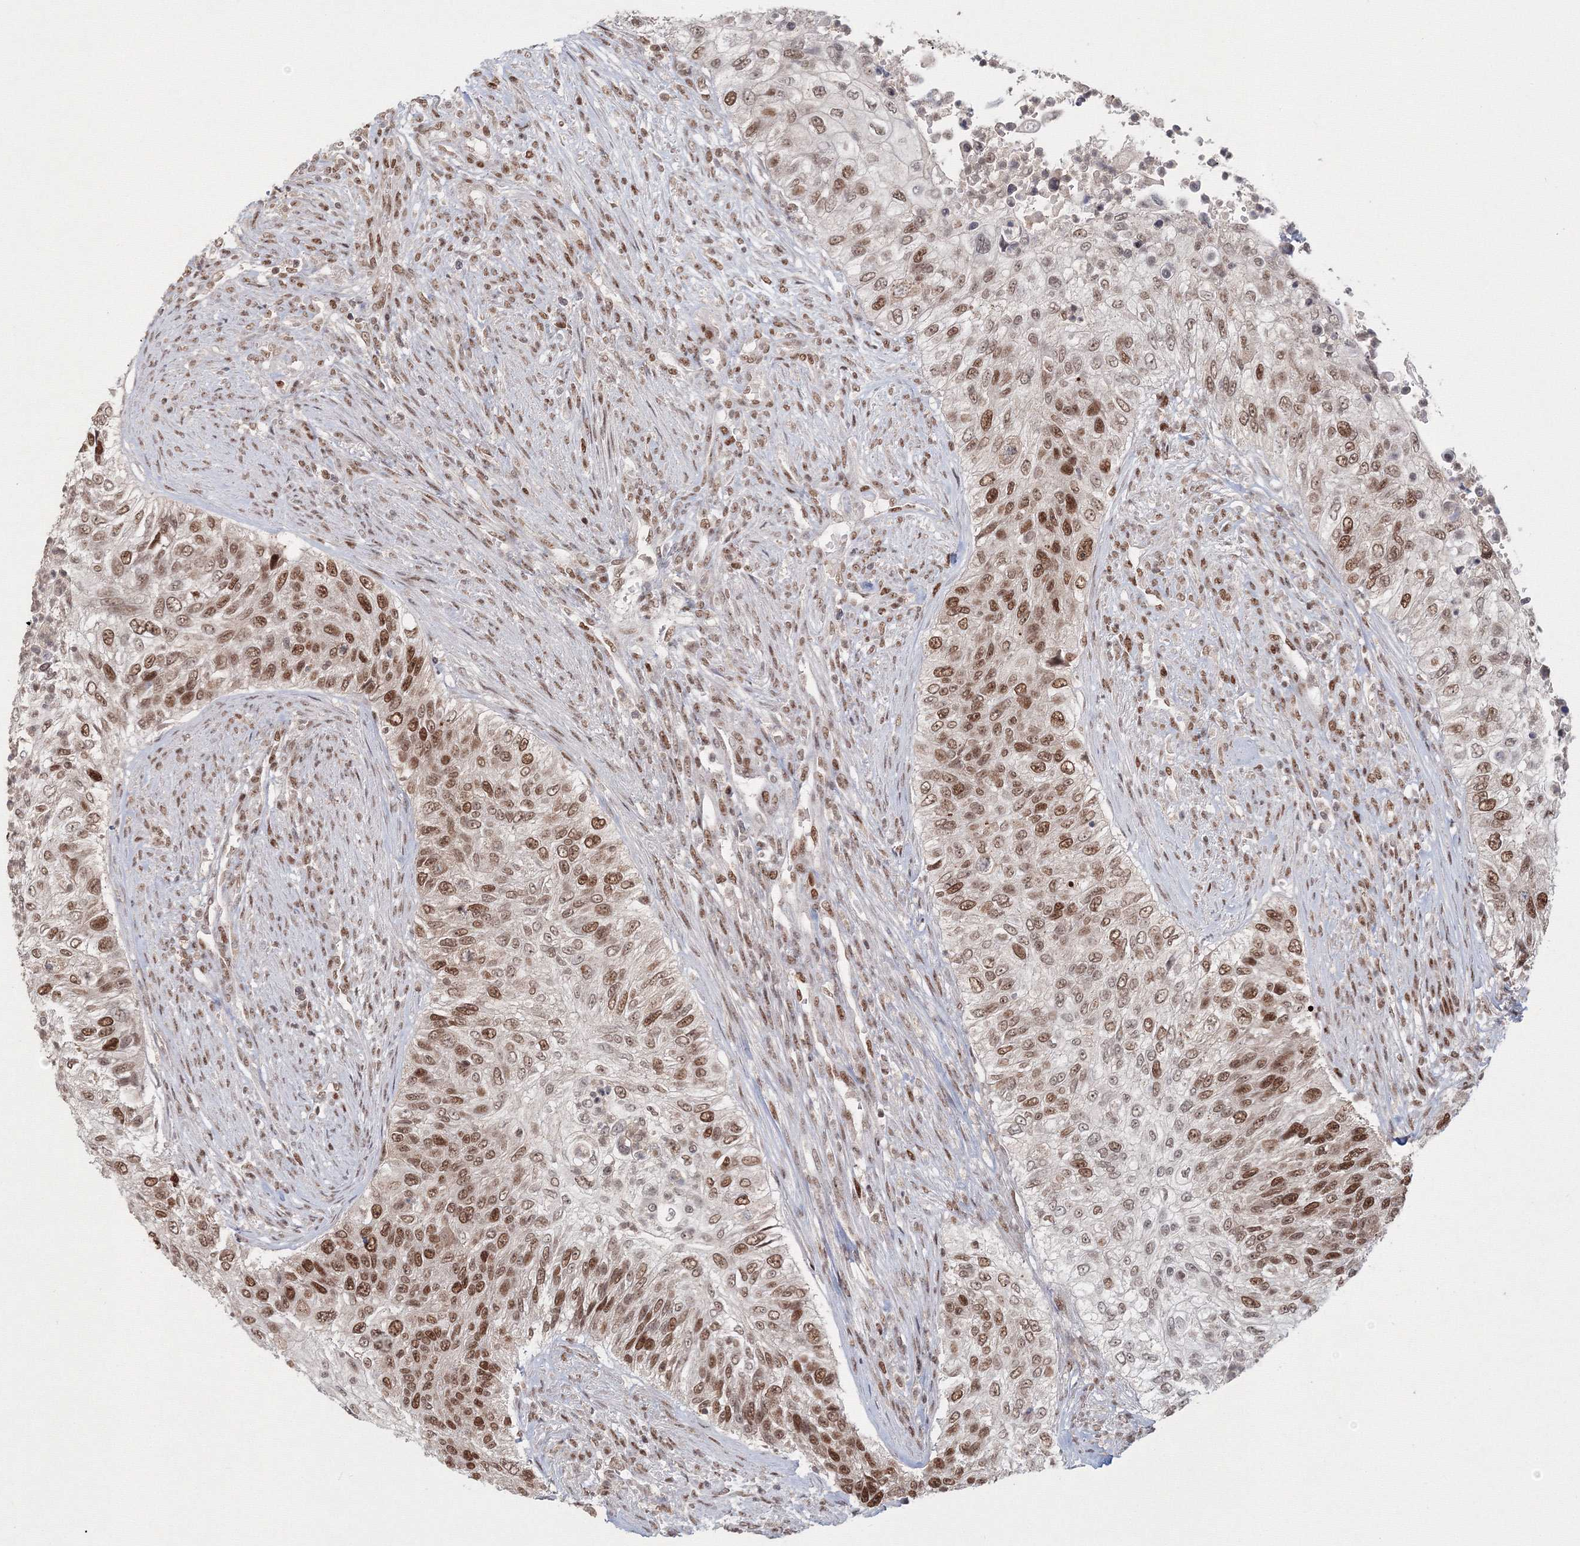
{"staining": {"intensity": "moderate", "quantity": ">75%", "location": "nuclear"}, "tissue": "urothelial cancer", "cell_type": "Tumor cells", "image_type": "cancer", "snomed": [{"axis": "morphology", "description": "Urothelial carcinoma, High grade"}, {"axis": "topography", "description": "Urinary bladder"}], "caption": "High-grade urothelial carcinoma stained with a protein marker exhibits moderate staining in tumor cells.", "gene": "IWS1", "patient": {"sex": "female", "age": 60}}